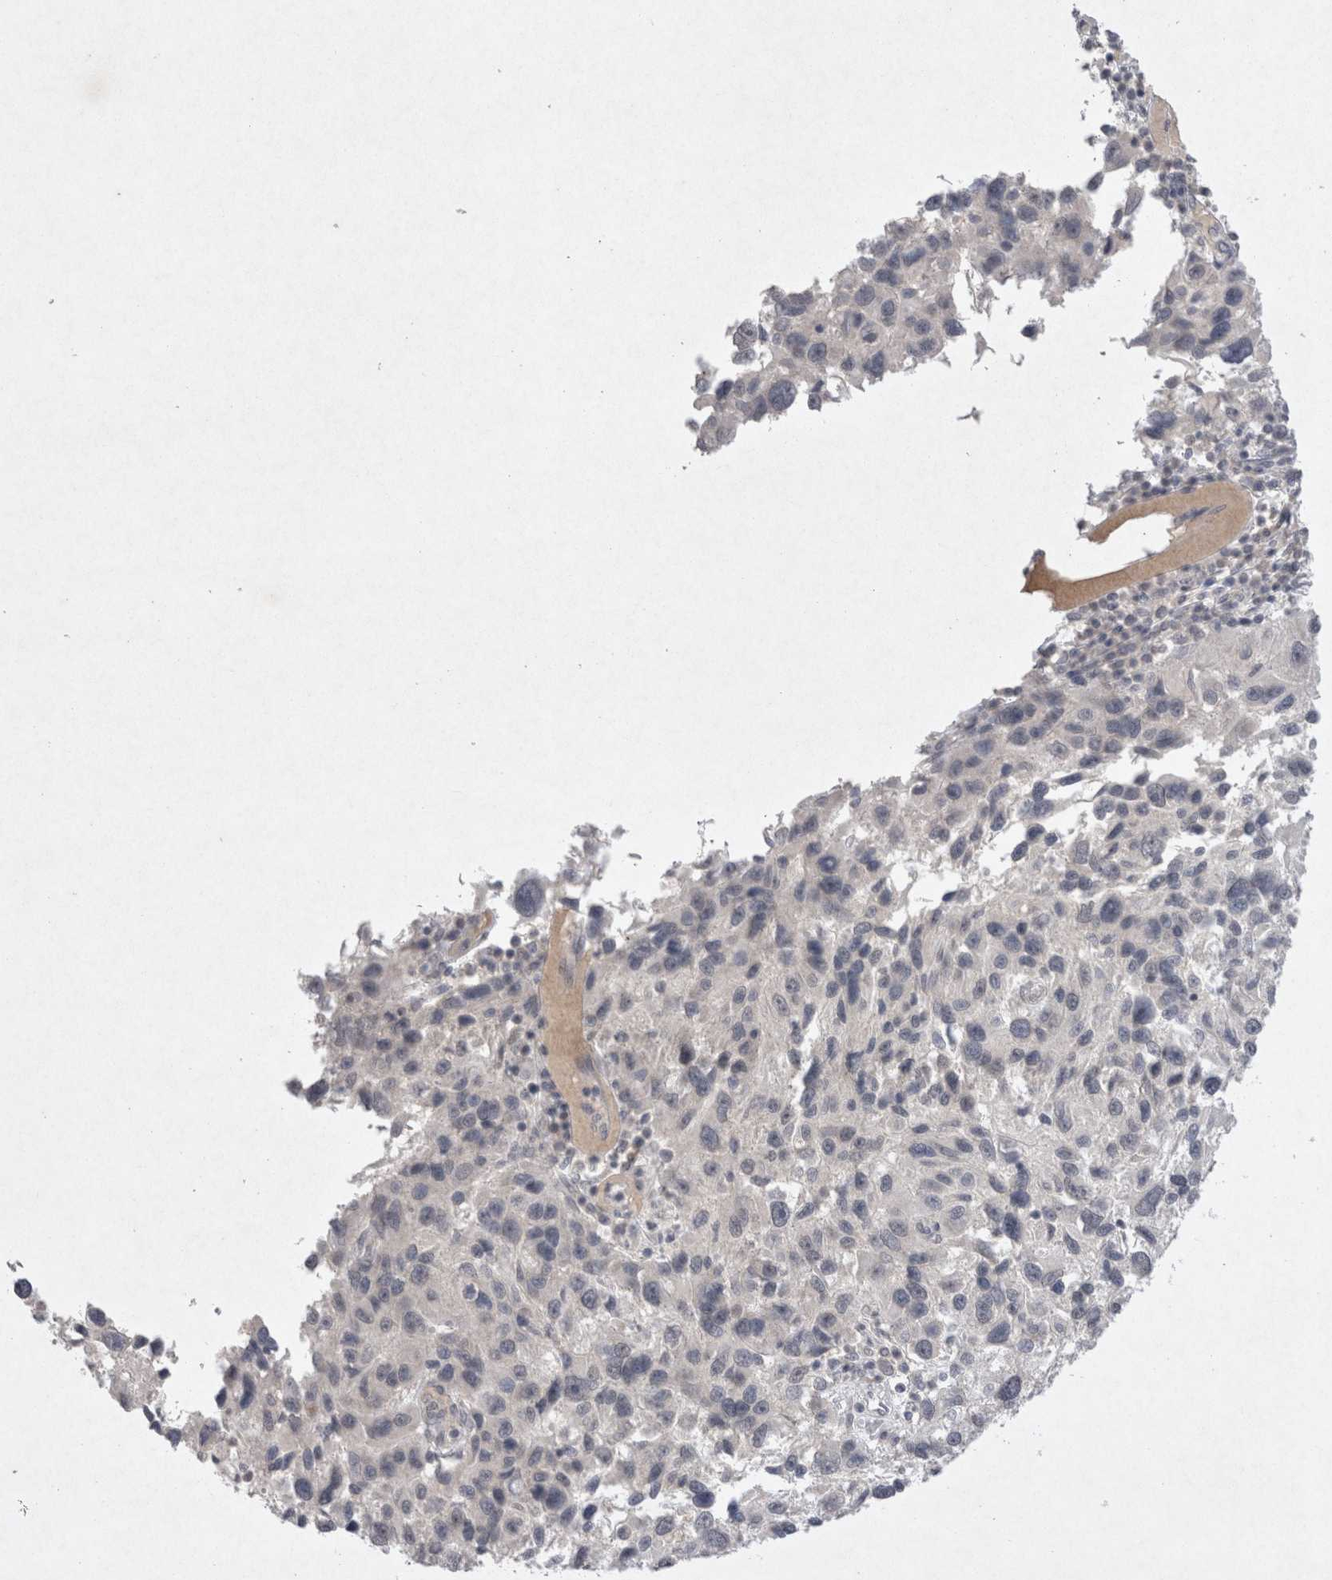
{"staining": {"intensity": "negative", "quantity": "none", "location": "none"}, "tissue": "melanoma", "cell_type": "Tumor cells", "image_type": "cancer", "snomed": [{"axis": "morphology", "description": "Malignant melanoma, NOS"}, {"axis": "topography", "description": "Skin"}], "caption": "This is an immunohistochemistry photomicrograph of human melanoma. There is no staining in tumor cells.", "gene": "LYVE1", "patient": {"sex": "male", "age": 53}}